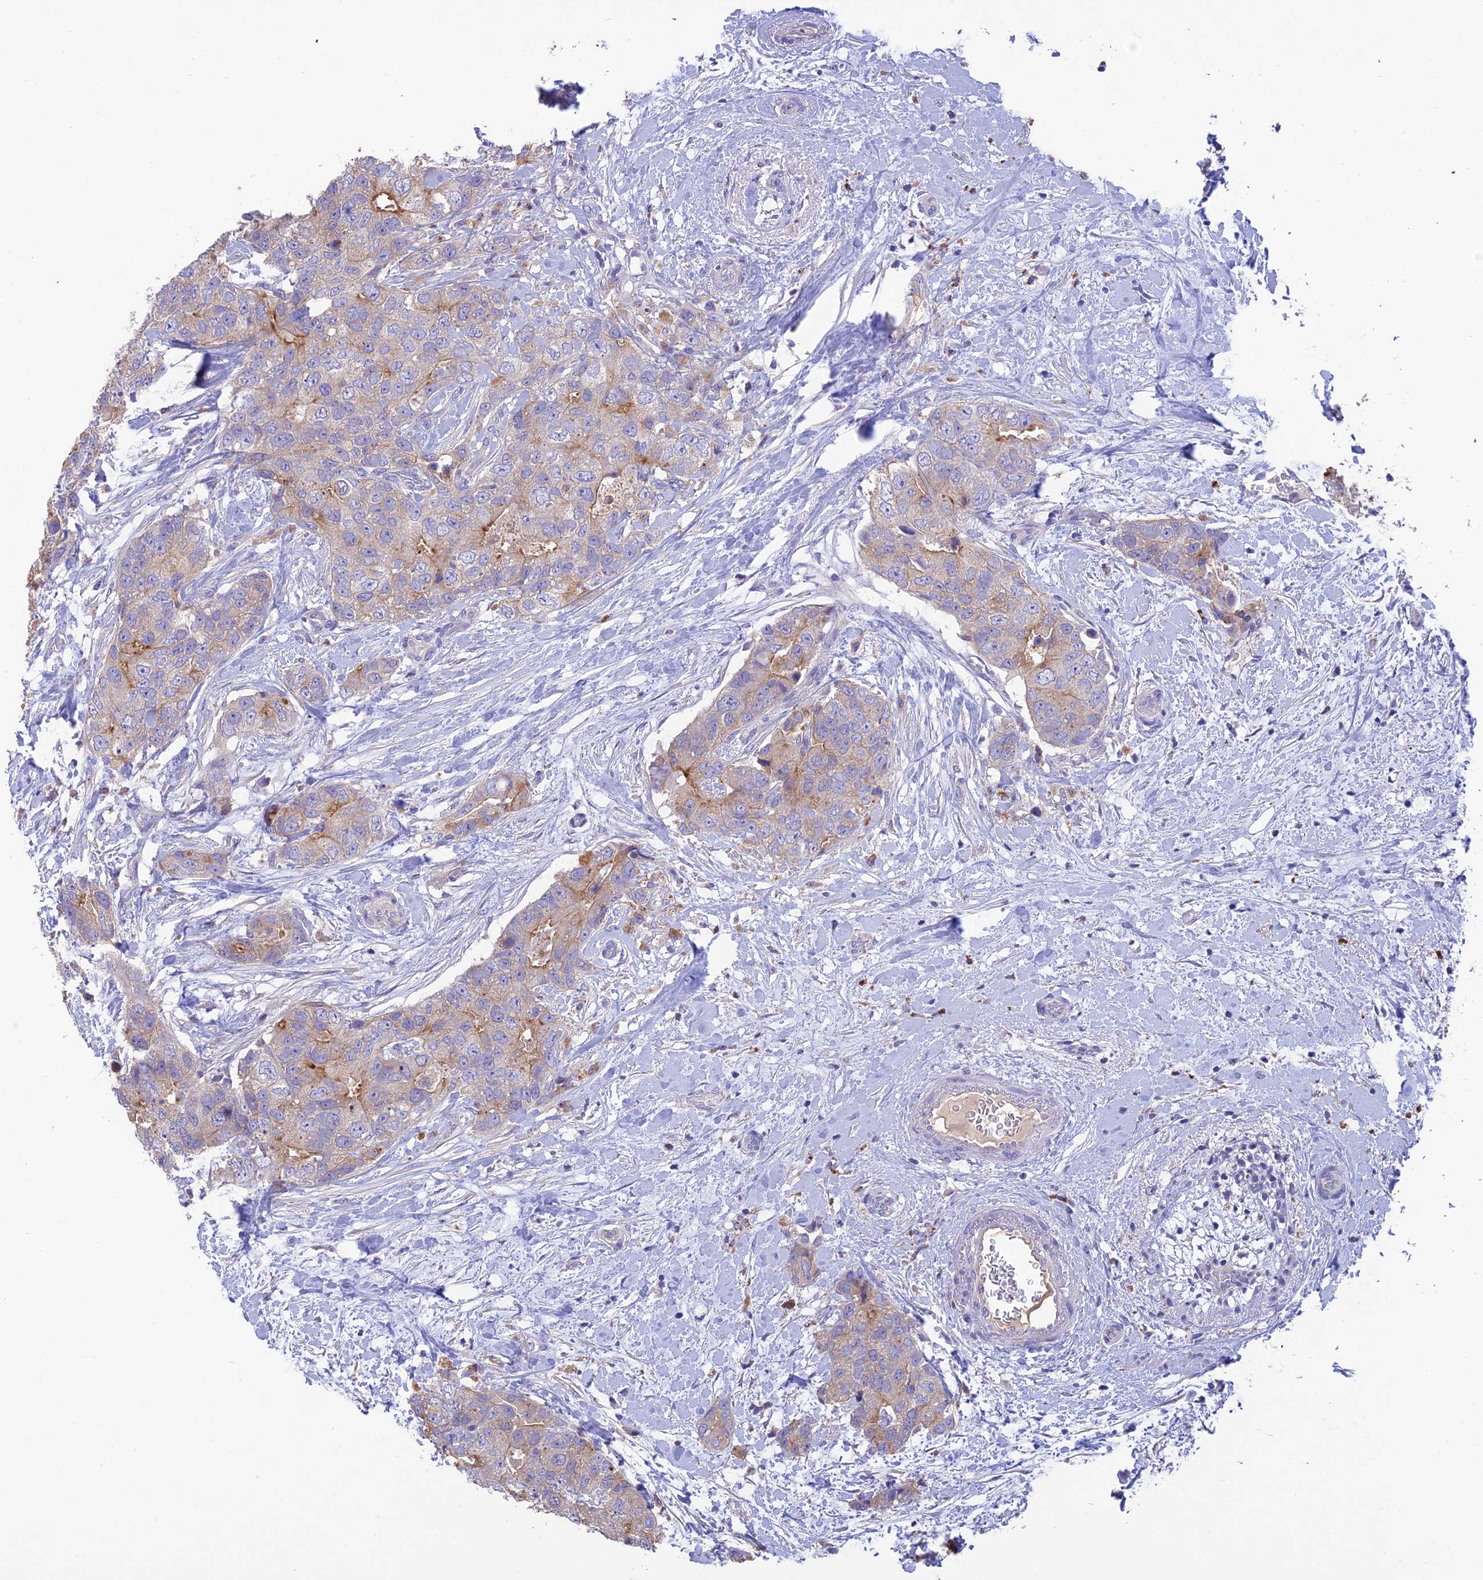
{"staining": {"intensity": "weak", "quantity": "25%-75%", "location": "cytoplasmic/membranous"}, "tissue": "breast cancer", "cell_type": "Tumor cells", "image_type": "cancer", "snomed": [{"axis": "morphology", "description": "Duct carcinoma"}, {"axis": "topography", "description": "Breast"}], "caption": "Tumor cells show low levels of weak cytoplasmic/membranous expression in about 25%-75% of cells in human breast cancer (intraductal carcinoma).", "gene": "SFT2D2", "patient": {"sex": "female", "age": 62}}